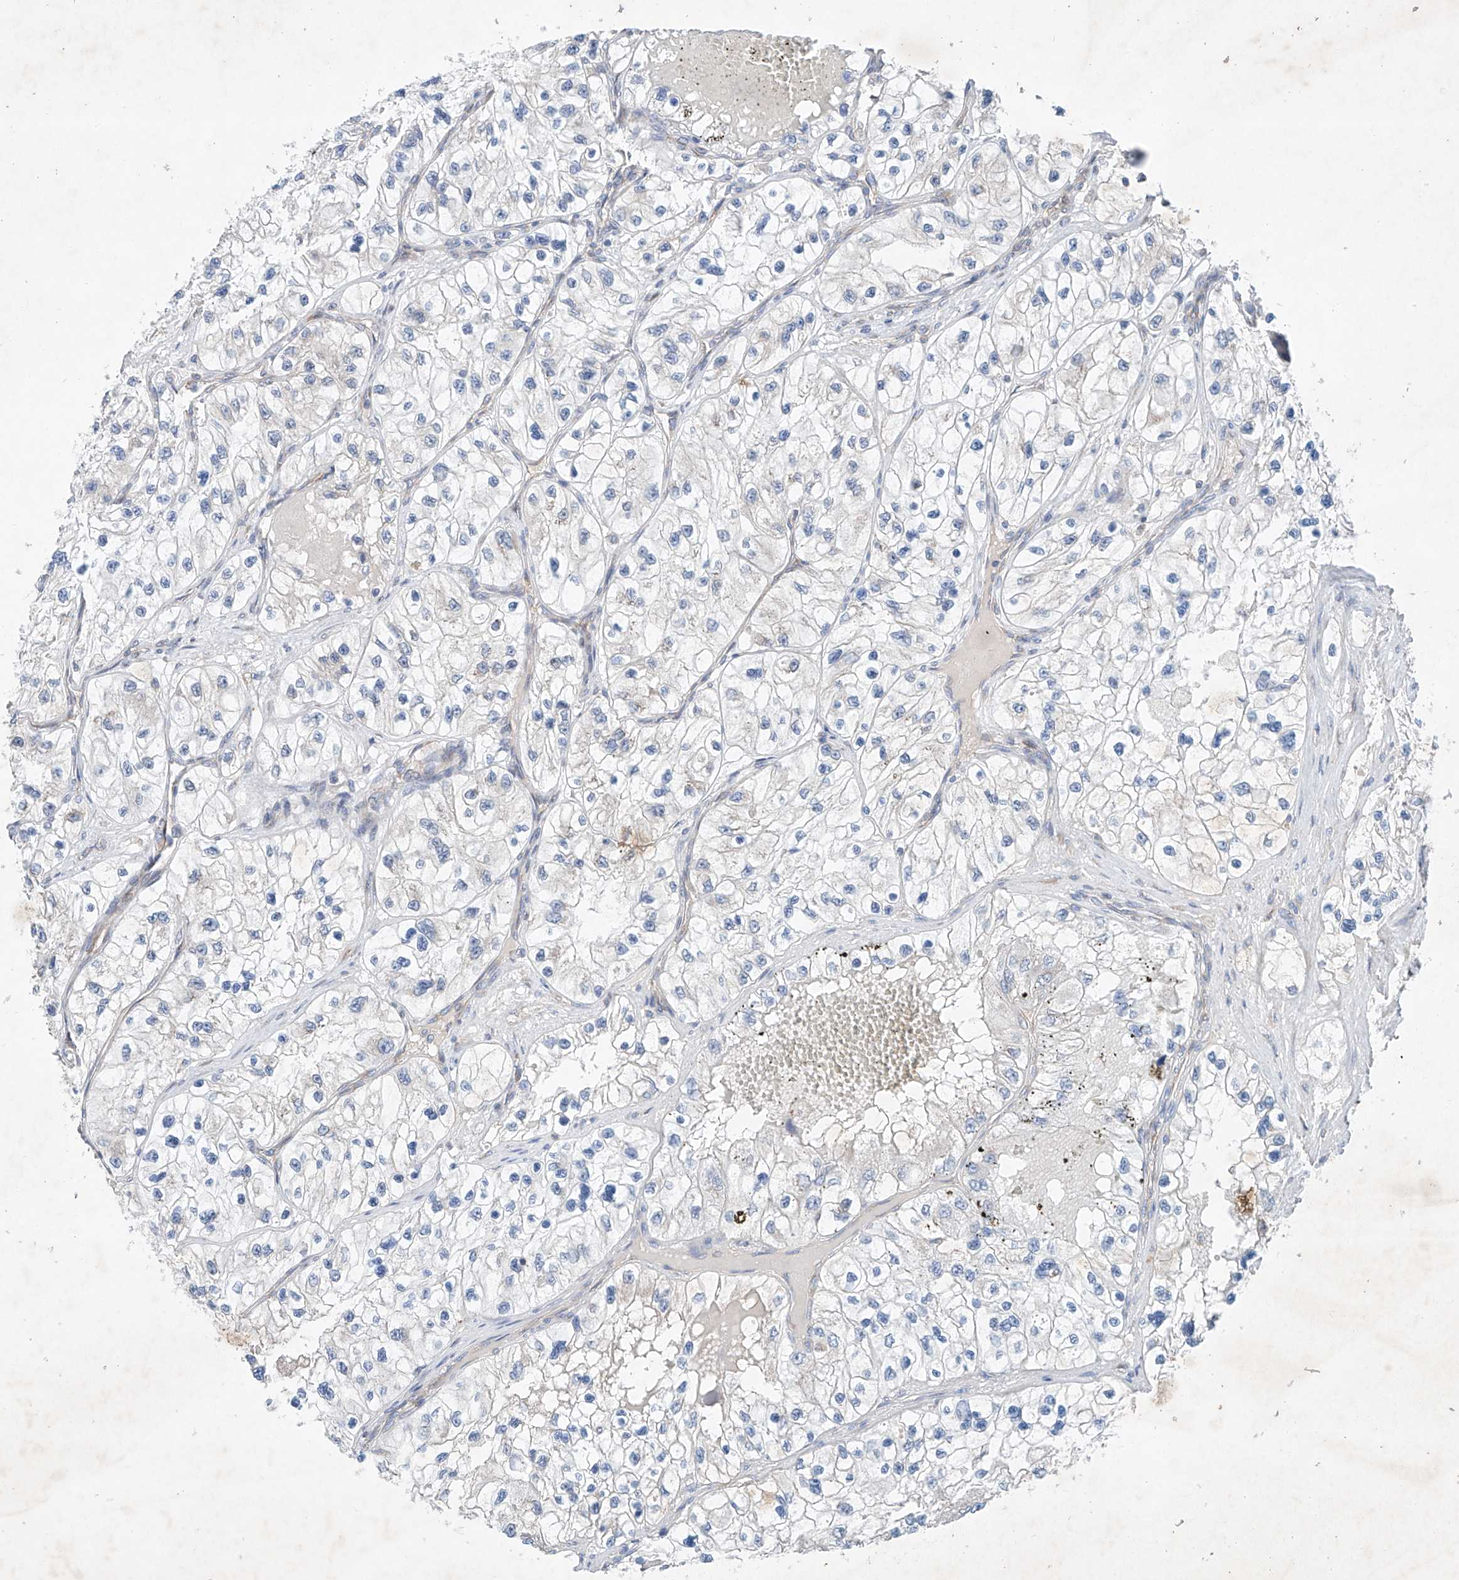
{"staining": {"intensity": "negative", "quantity": "none", "location": "none"}, "tissue": "renal cancer", "cell_type": "Tumor cells", "image_type": "cancer", "snomed": [{"axis": "morphology", "description": "Adenocarcinoma, NOS"}, {"axis": "topography", "description": "Kidney"}], "caption": "Renal cancer was stained to show a protein in brown. There is no significant staining in tumor cells.", "gene": "FASTK", "patient": {"sex": "female", "age": 57}}